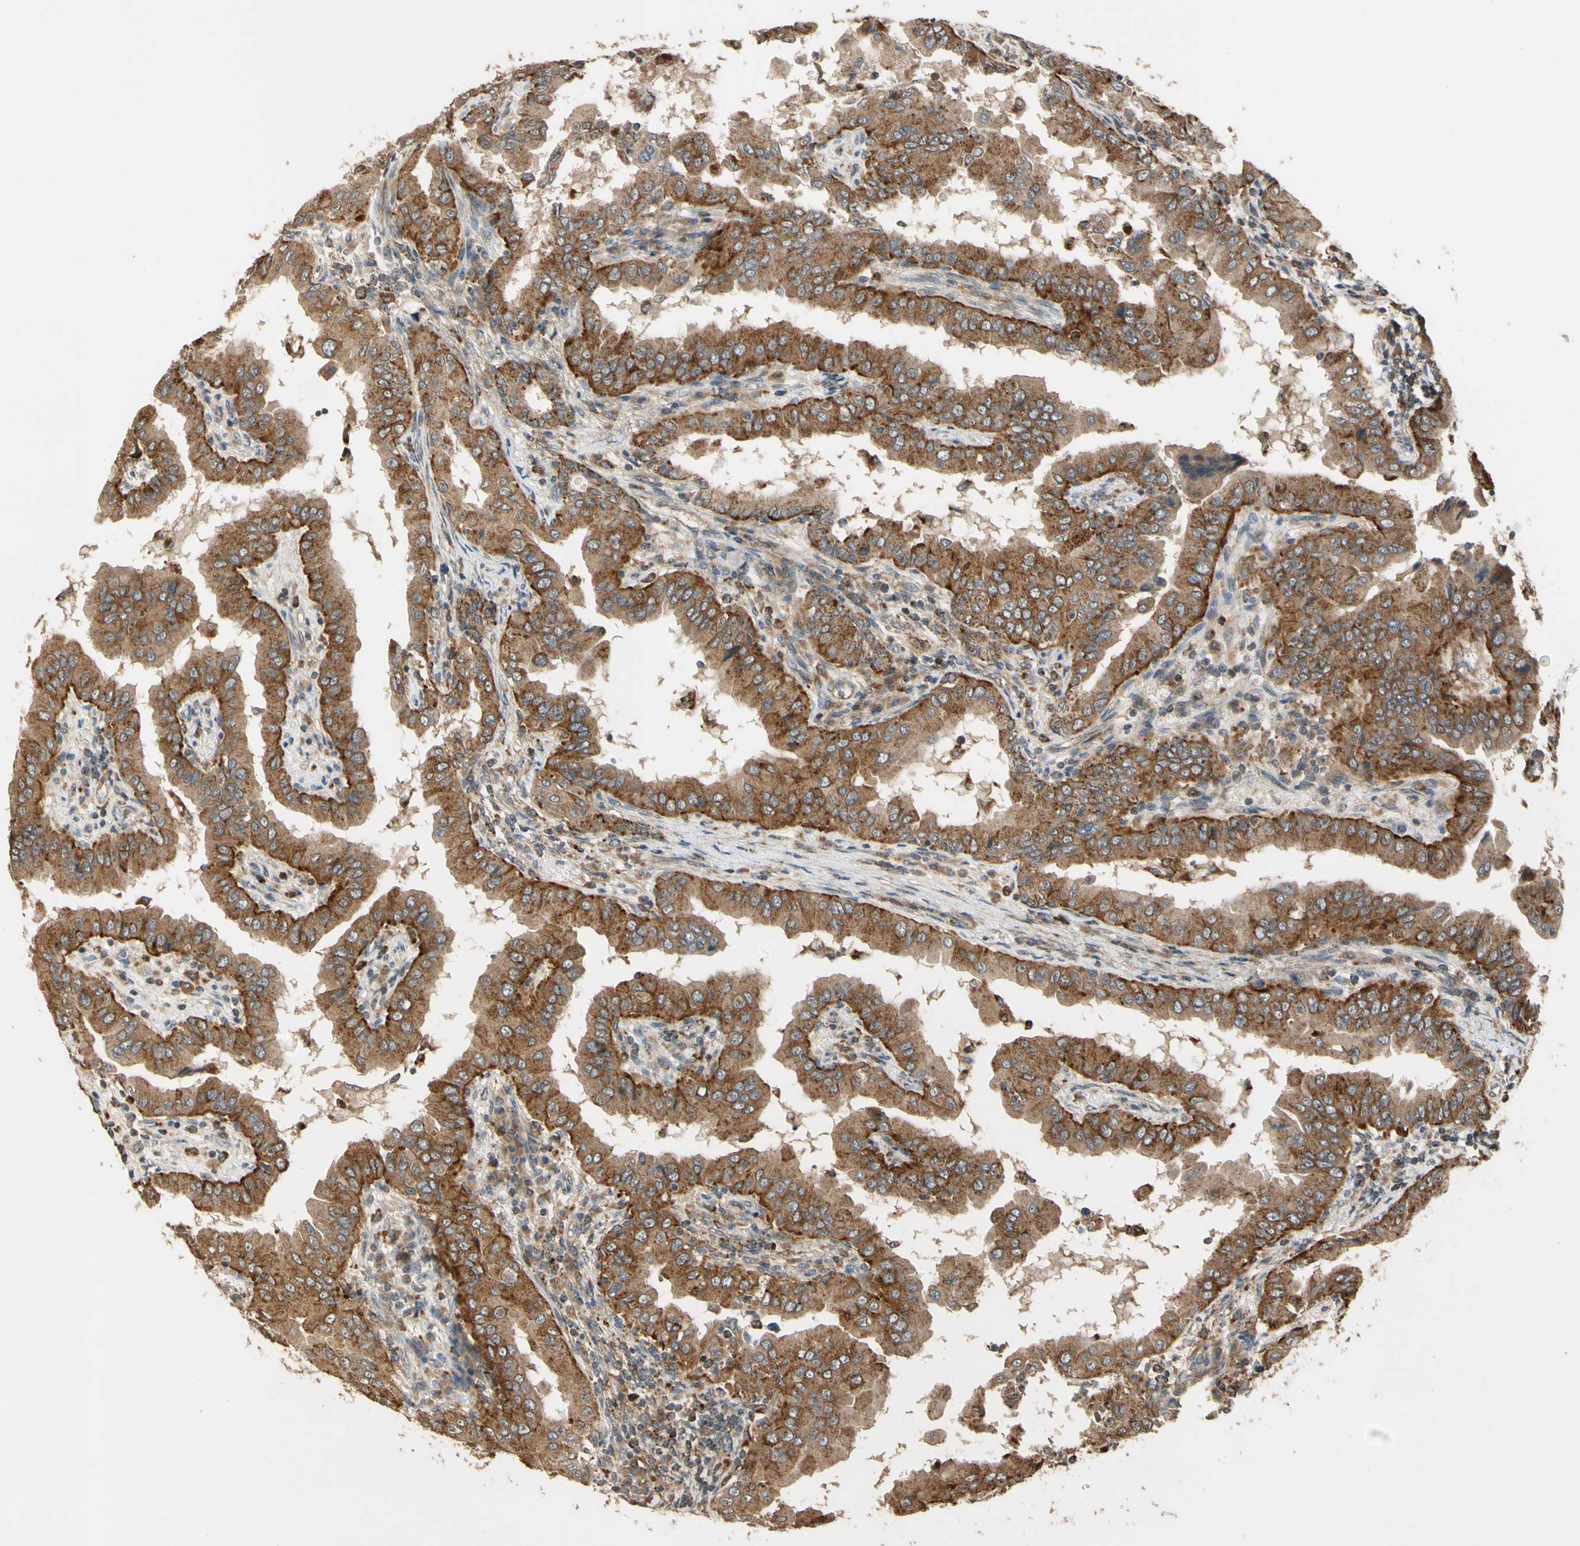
{"staining": {"intensity": "moderate", "quantity": ">75%", "location": "cytoplasmic/membranous"}, "tissue": "thyroid cancer", "cell_type": "Tumor cells", "image_type": "cancer", "snomed": [{"axis": "morphology", "description": "Papillary adenocarcinoma, NOS"}, {"axis": "topography", "description": "Thyroid gland"}], "caption": "Human thyroid cancer stained for a protein (brown) demonstrates moderate cytoplasmic/membranous positive positivity in approximately >75% of tumor cells.", "gene": "LAMTOR1", "patient": {"sex": "male", "age": 33}}